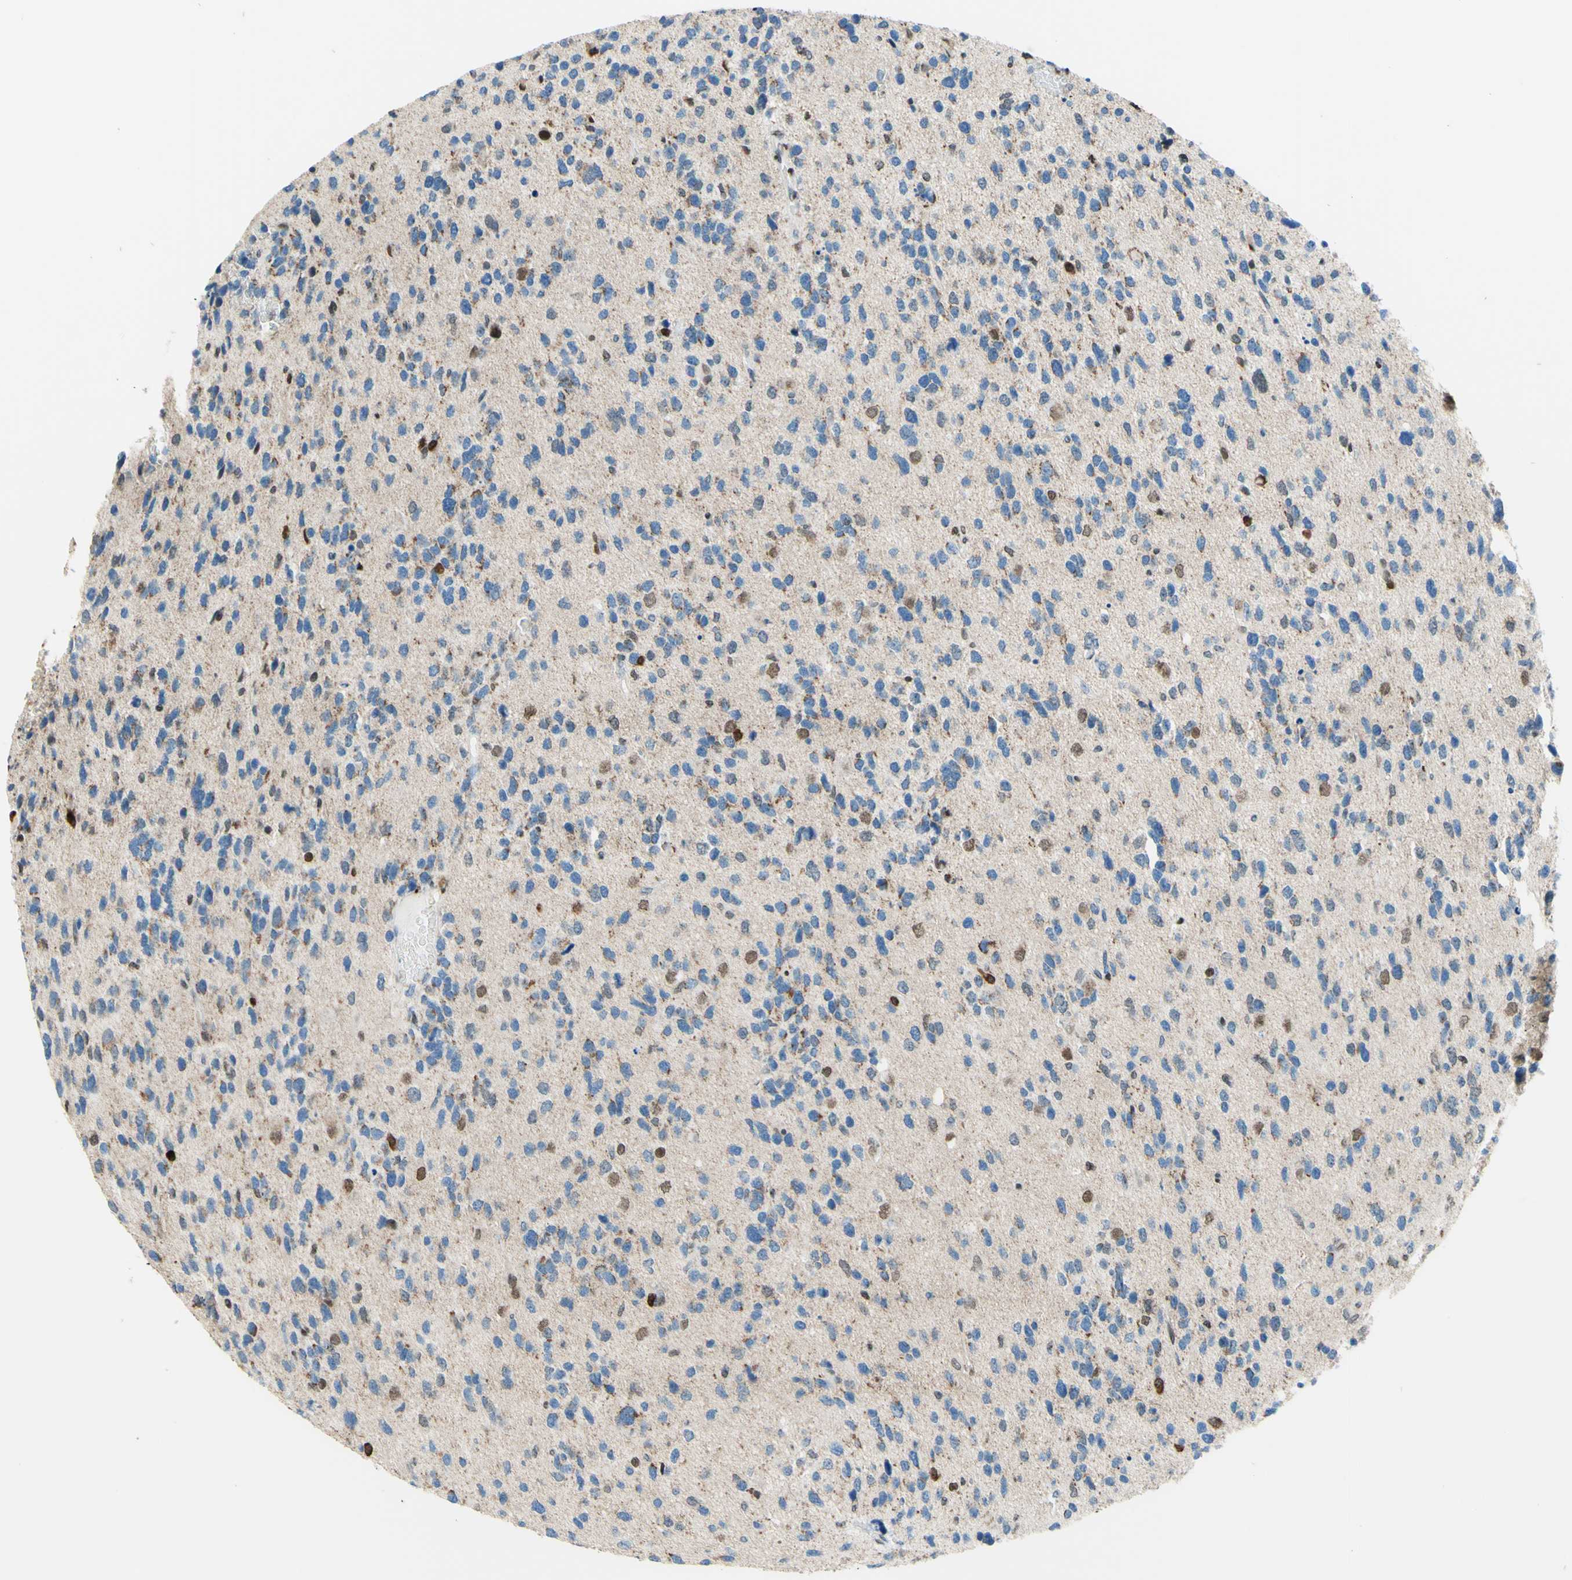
{"staining": {"intensity": "weak", "quantity": "25%-75%", "location": "cytoplasmic/membranous"}, "tissue": "glioma", "cell_type": "Tumor cells", "image_type": "cancer", "snomed": [{"axis": "morphology", "description": "Glioma, malignant, High grade"}, {"axis": "topography", "description": "Brain"}], "caption": "This is an image of immunohistochemistry staining of malignant glioma (high-grade), which shows weak staining in the cytoplasmic/membranous of tumor cells.", "gene": "CBX7", "patient": {"sex": "female", "age": 58}}